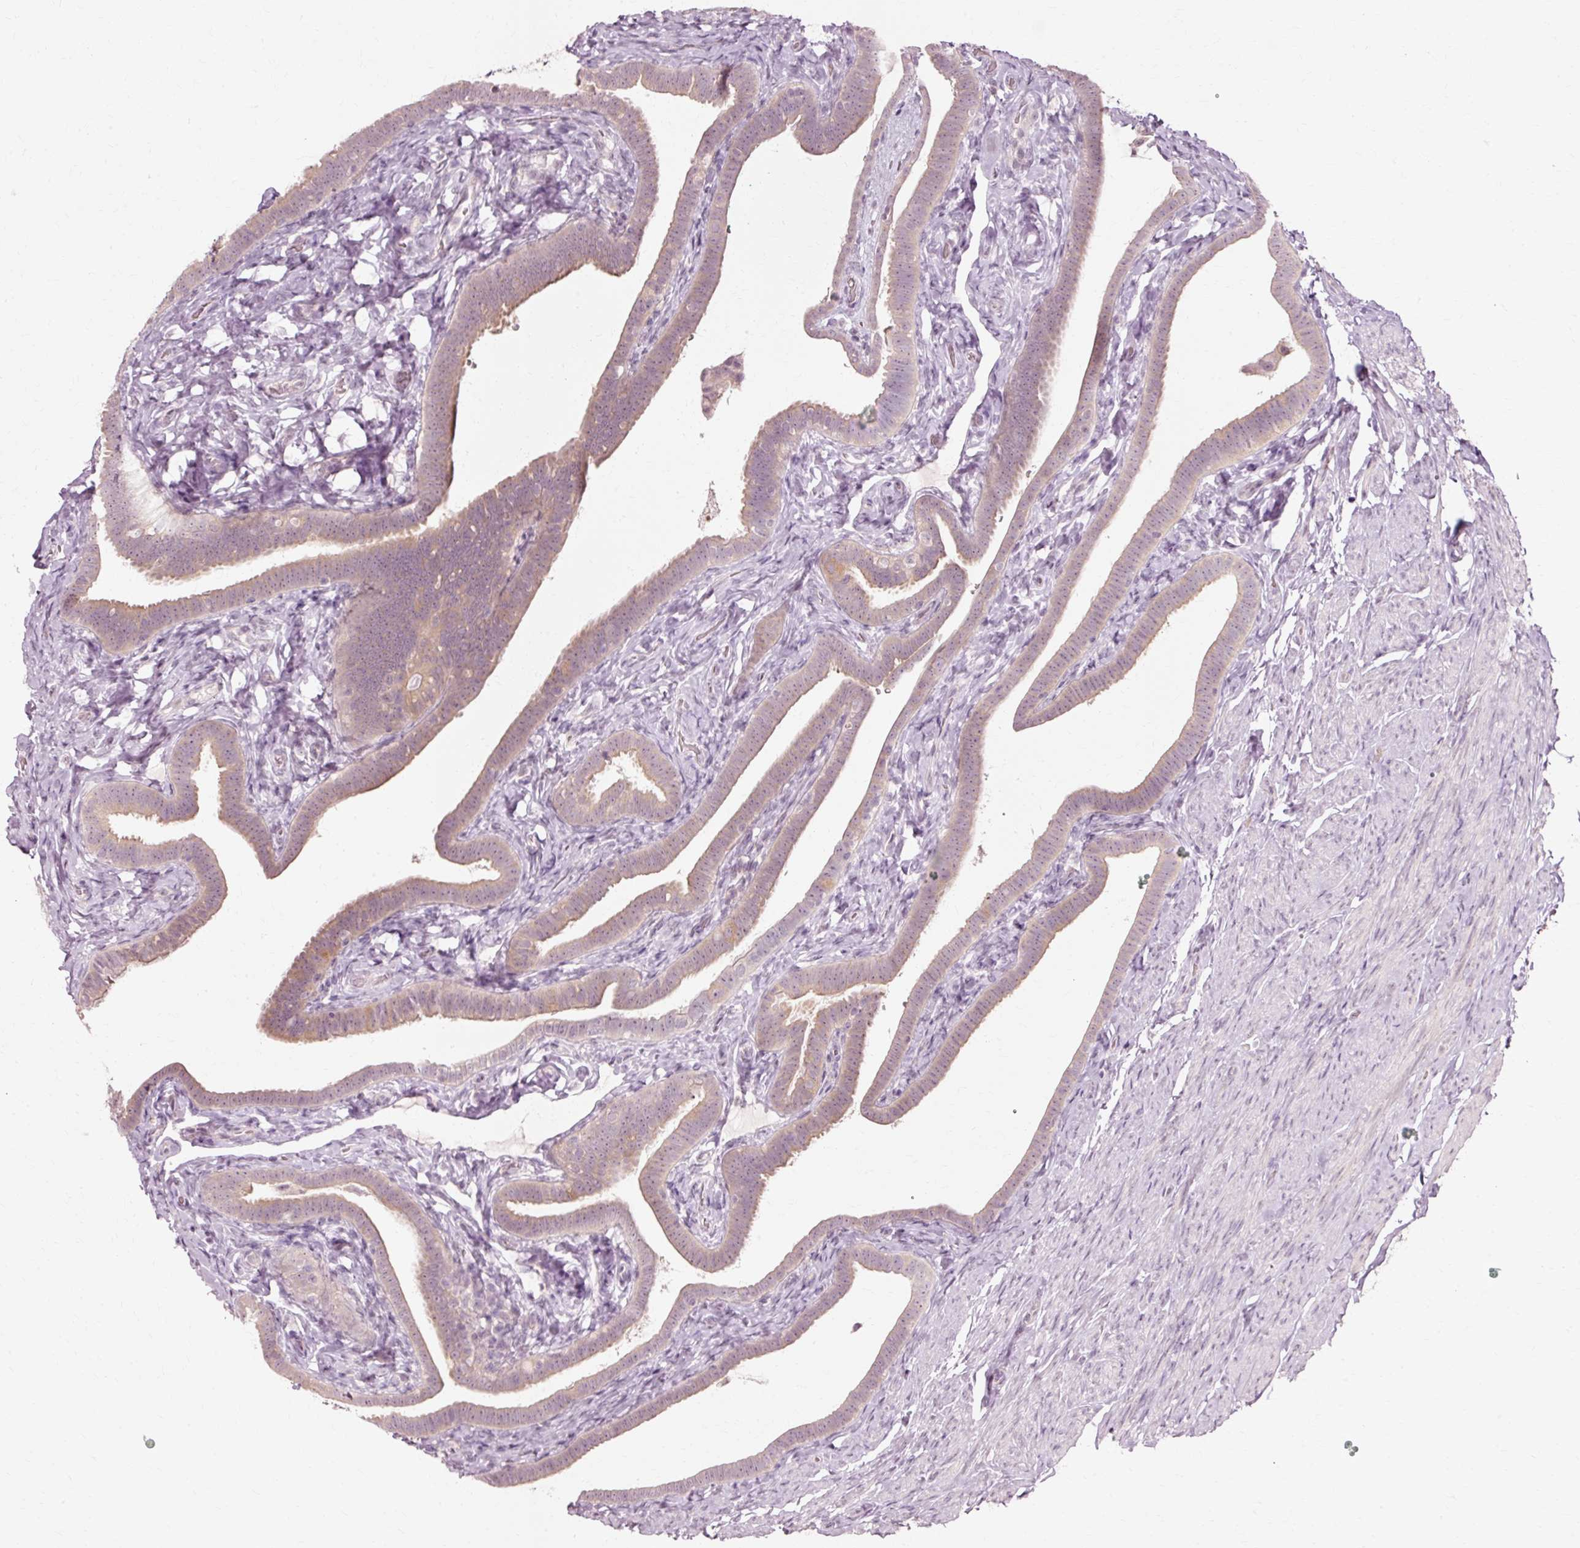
{"staining": {"intensity": "moderate", "quantity": ">75%", "location": "cytoplasmic/membranous"}, "tissue": "fallopian tube", "cell_type": "Glandular cells", "image_type": "normal", "snomed": [{"axis": "morphology", "description": "Normal tissue, NOS"}, {"axis": "topography", "description": "Fallopian tube"}], "caption": "Fallopian tube stained for a protein (brown) displays moderate cytoplasmic/membranous positive positivity in approximately >75% of glandular cells.", "gene": "RGPD5", "patient": {"sex": "female", "age": 69}}